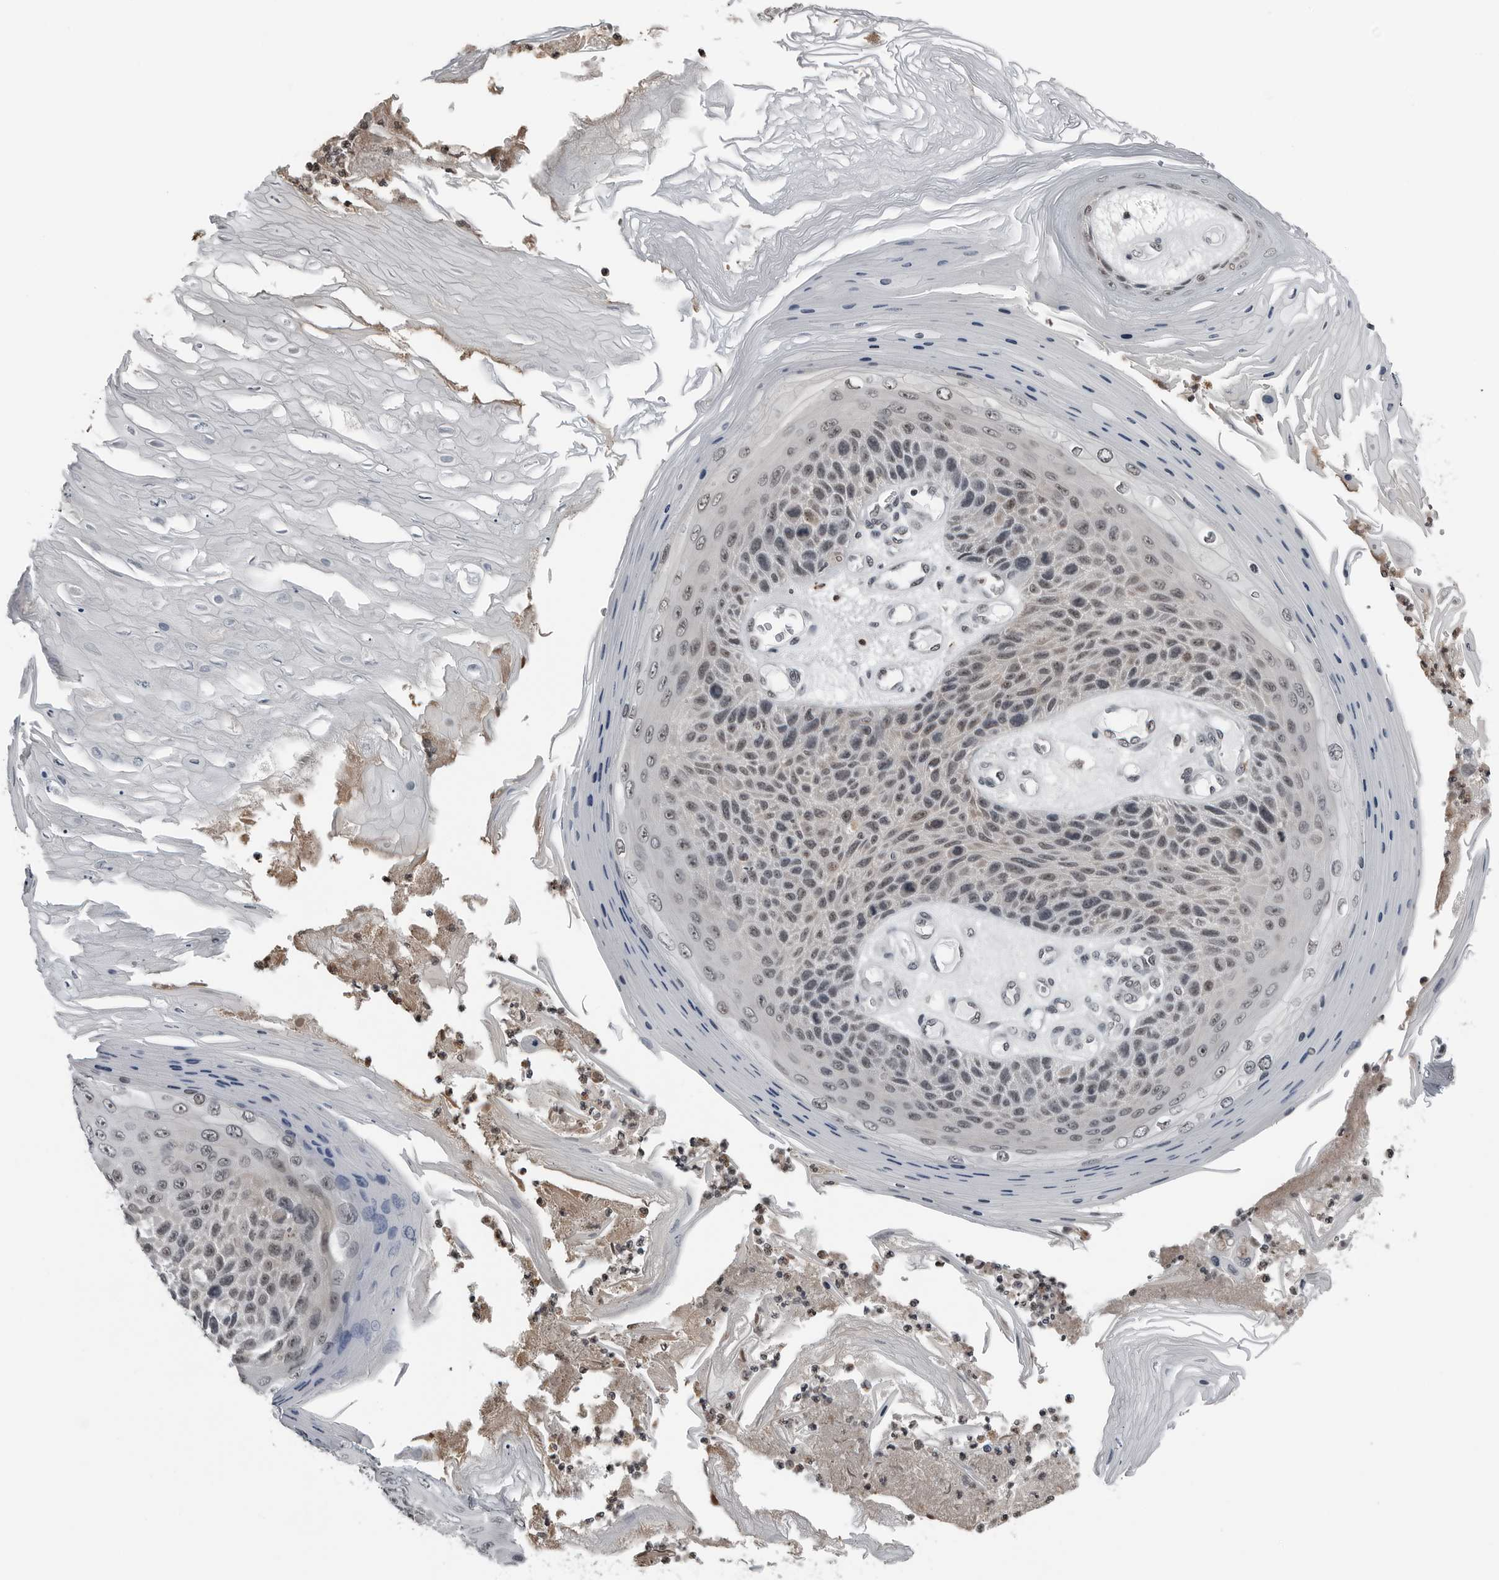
{"staining": {"intensity": "weak", "quantity": "<25%", "location": "nuclear"}, "tissue": "skin cancer", "cell_type": "Tumor cells", "image_type": "cancer", "snomed": [{"axis": "morphology", "description": "Squamous cell carcinoma, NOS"}, {"axis": "topography", "description": "Skin"}], "caption": "DAB (3,3'-diaminobenzidine) immunohistochemical staining of skin cancer demonstrates no significant expression in tumor cells. The staining is performed using DAB (3,3'-diaminobenzidine) brown chromogen with nuclei counter-stained in using hematoxylin.", "gene": "AKR1A1", "patient": {"sex": "female", "age": 88}}